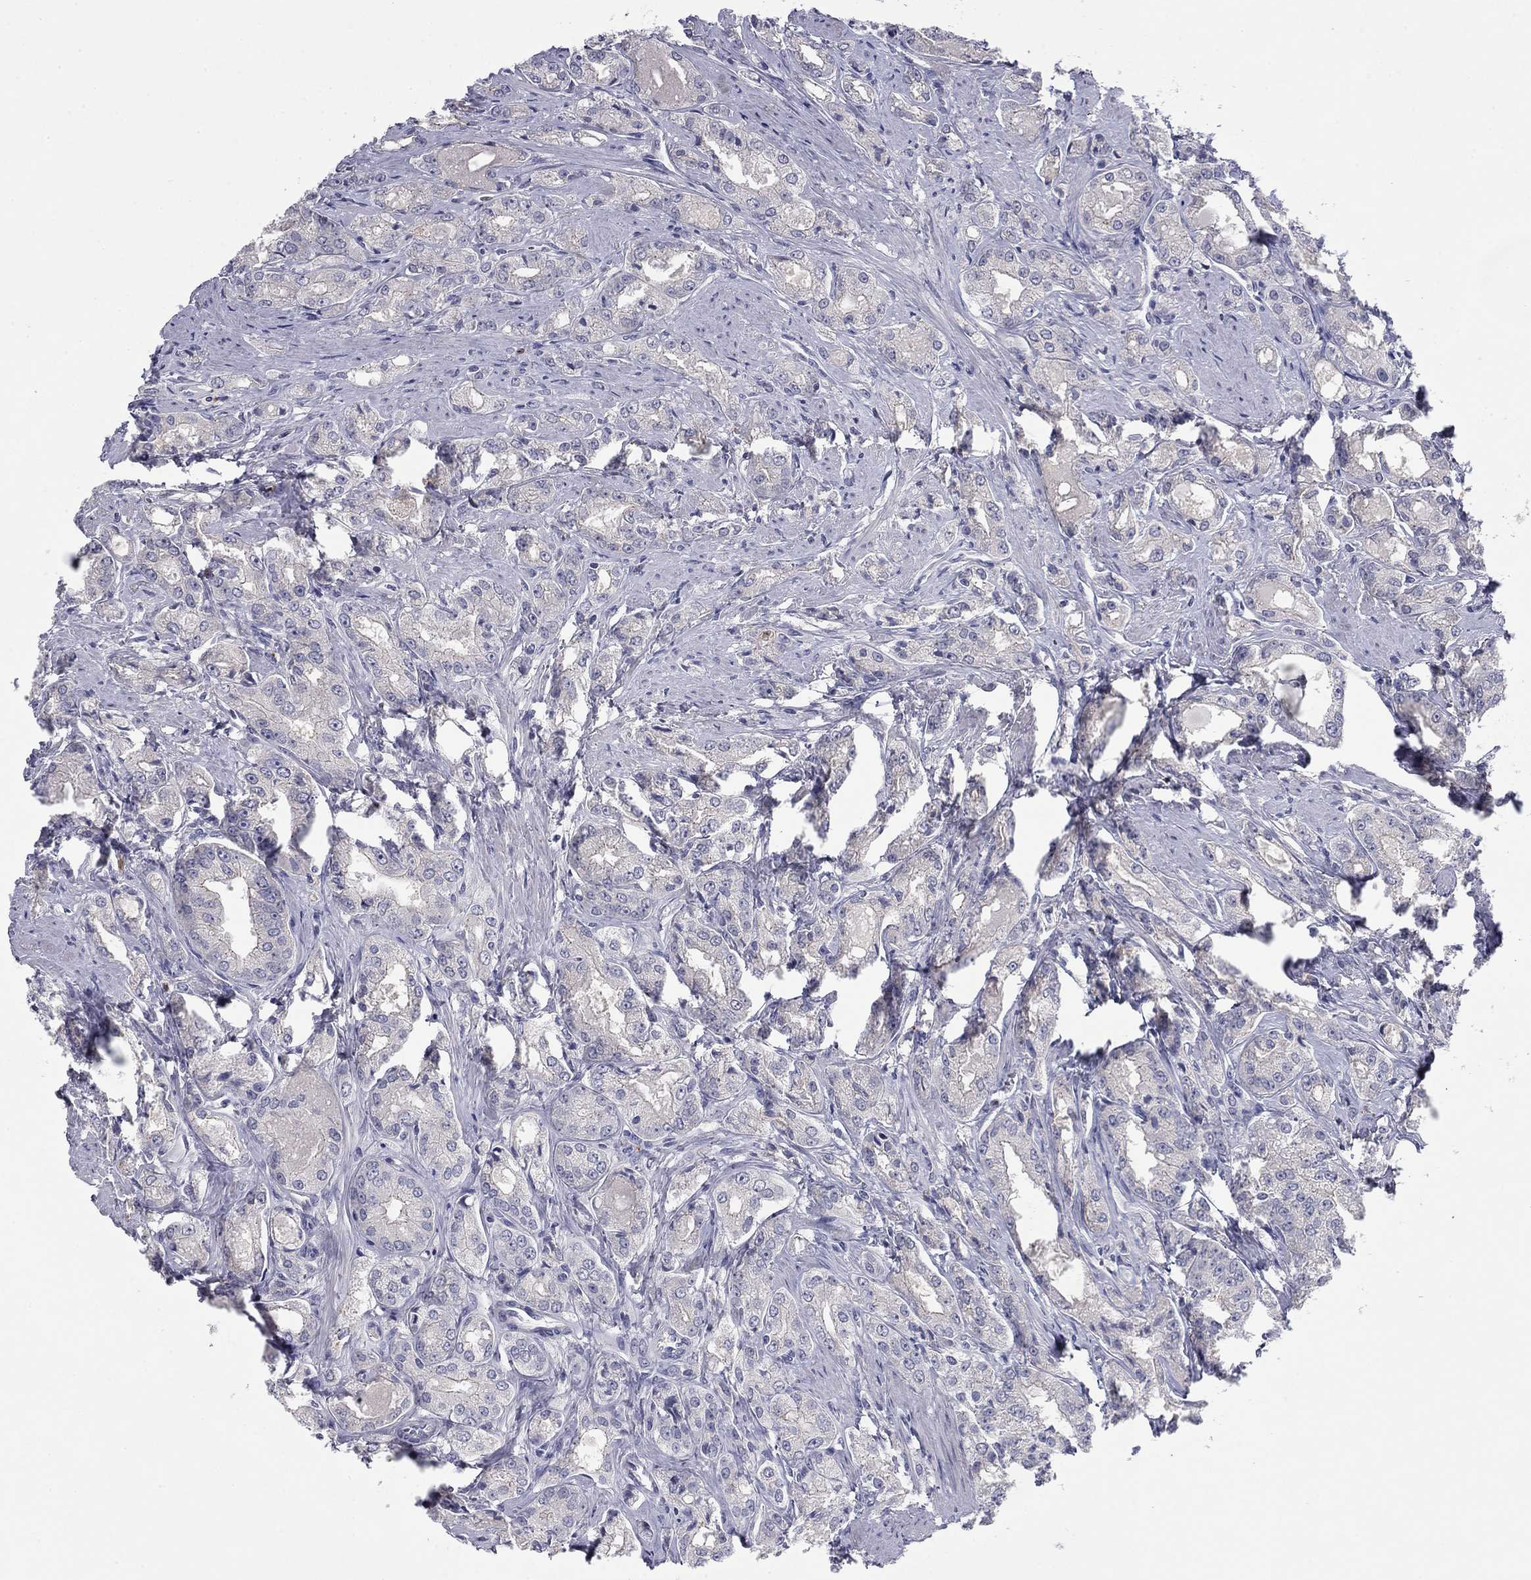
{"staining": {"intensity": "negative", "quantity": "none", "location": "none"}, "tissue": "prostate cancer", "cell_type": "Tumor cells", "image_type": "cancer", "snomed": [{"axis": "morphology", "description": "Adenocarcinoma, NOS"}, {"axis": "morphology", "description": "Adenocarcinoma, High grade"}, {"axis": "topography", "description": "Prostate"}], "caption": "Immunohistochemistry (IHC) micrograph of adenocarcinoma (prostate) stained for a protein (brown), which exhibits no expression in tumor cells.", "gene": "CNTNAP4", "patient": {"sex": "male", "age": 70}}